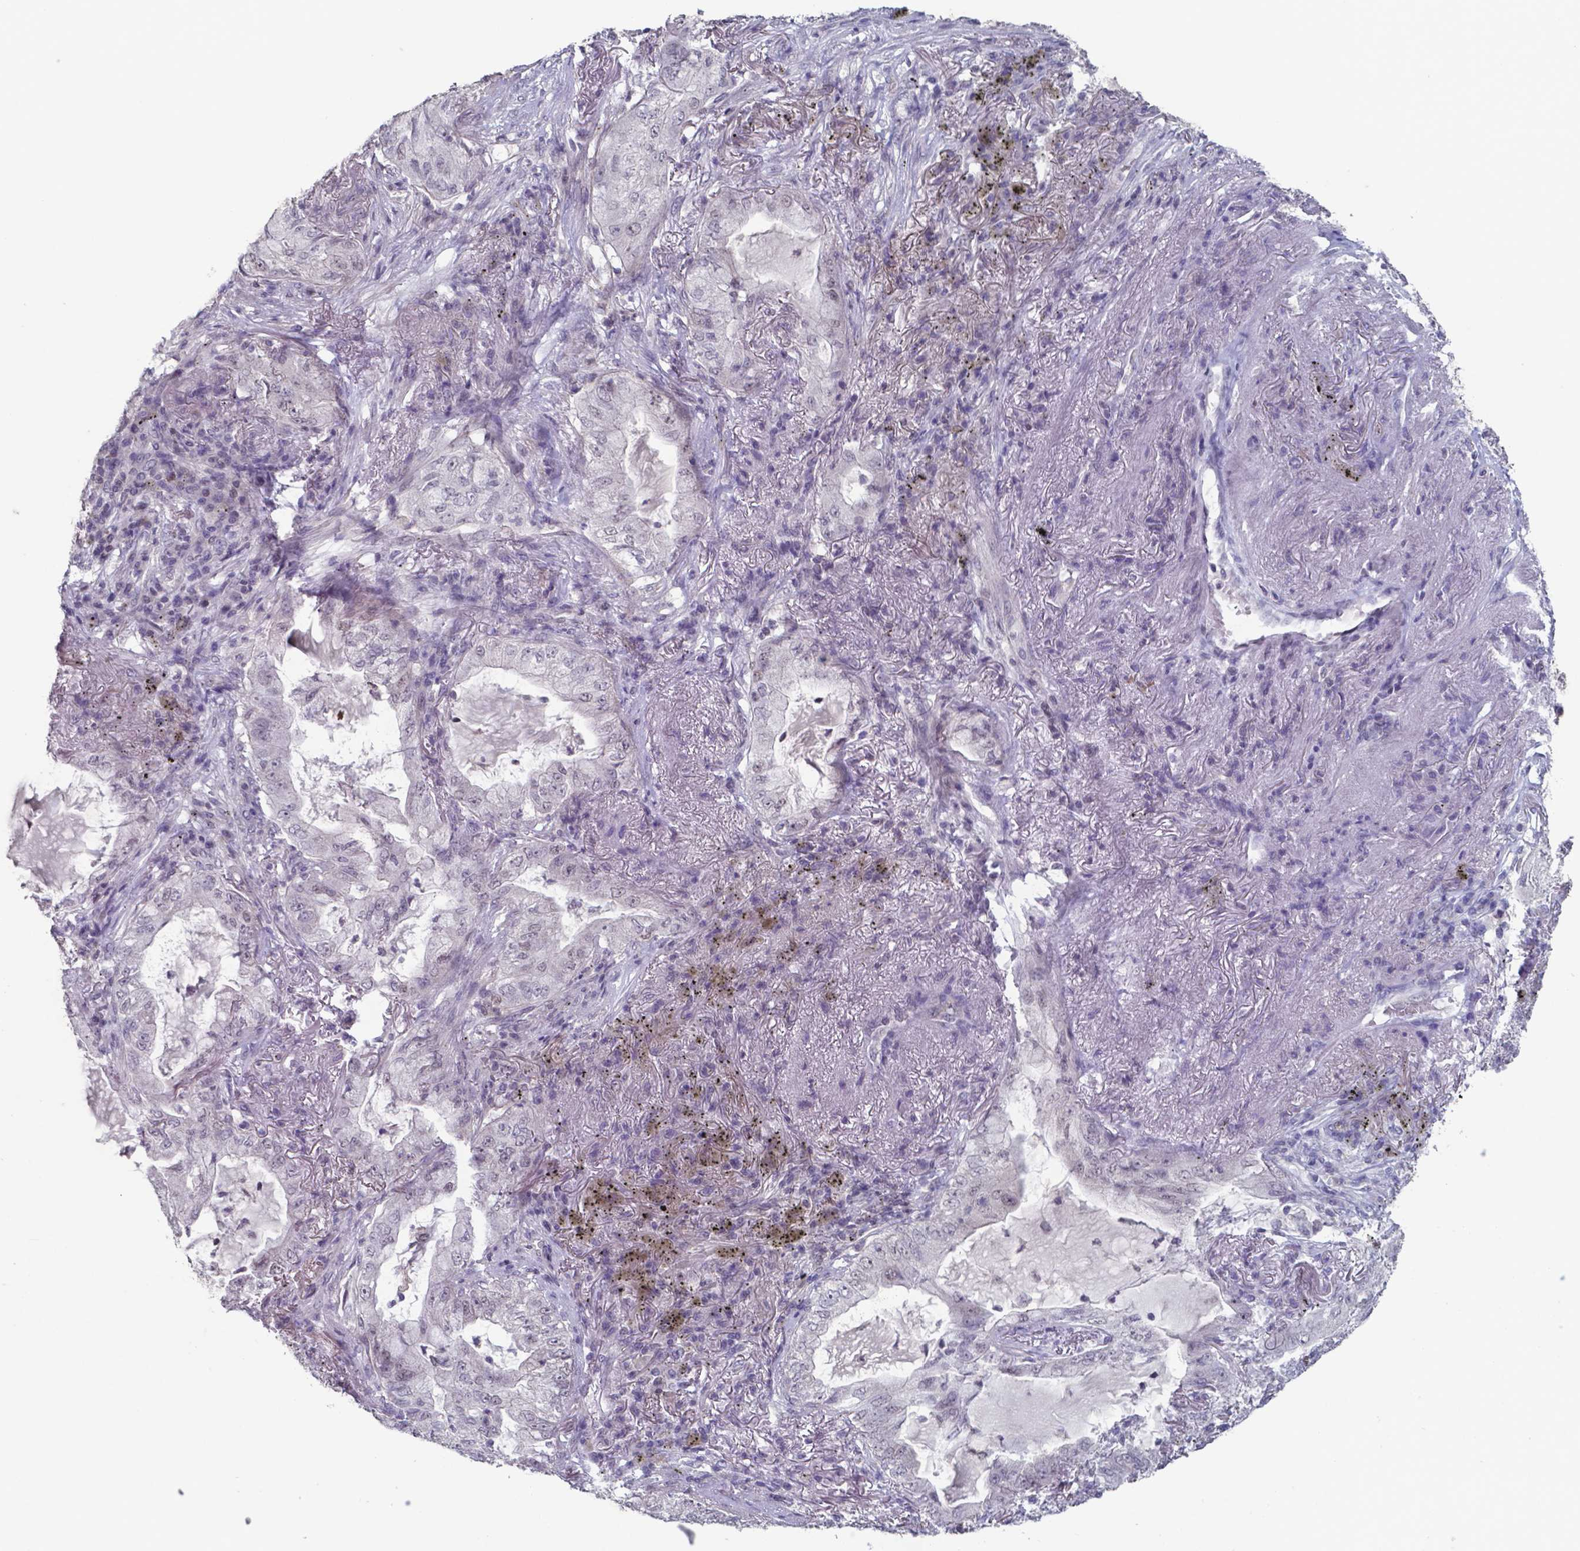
{"staining": {"intensity": "negative", "quantity": "none", "location": "none"}, "tissue": "lung cancer", "cell_type": "Tumor cells", "image_type": "cancer", "snomed": [{"axis": "morphology", "description": "Adenocarcinoma, NOS"}, {"axis": "topography", "description": "Lung"}], "caption": "There is no significant expression in tumor cells of lung cancer.", "gene": "TDP2", "patient": {"sex": "female", "age": 73}}